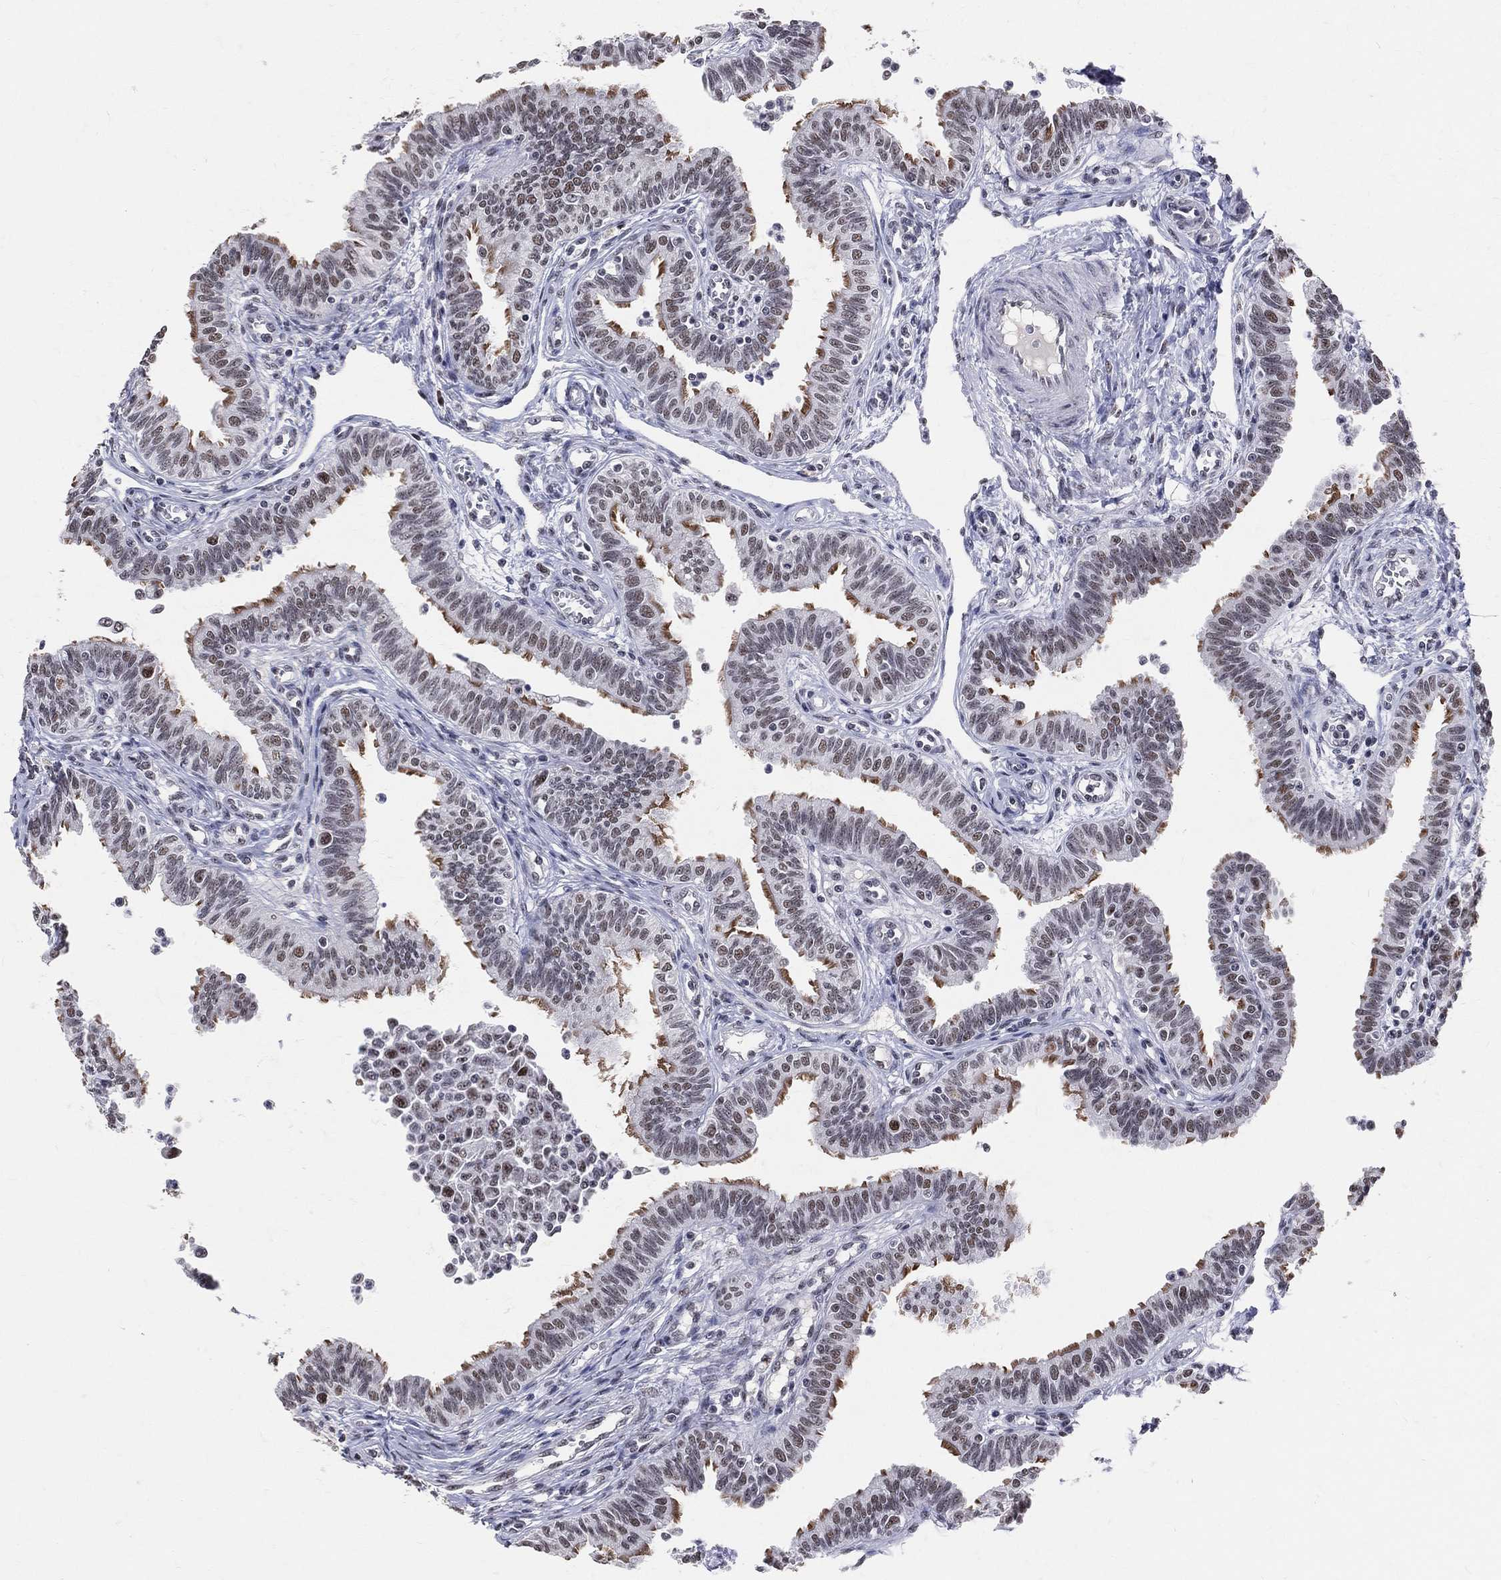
{"staining": {"intensity": "strong", "quantity": "25%-75%", "location": "cytoplasmic/membranous,nuclear"}, "tissue": "fallopian tube", "cell_type": "Glandular cells", "image_type": "normal", "snomed": [{"axis": "morphology", "description": "Normal tissue, NOS"}, {"axis": "topography", "description": "Fallopian tube"}], "caption": "A brown stain highlights strong cytoplasmic/membranous,nuclear staining of a protein in glandular cells of unremarkable human fallopian tube.", "gene": "CDK7", "patient": {"sex": "female", "age": 36}}